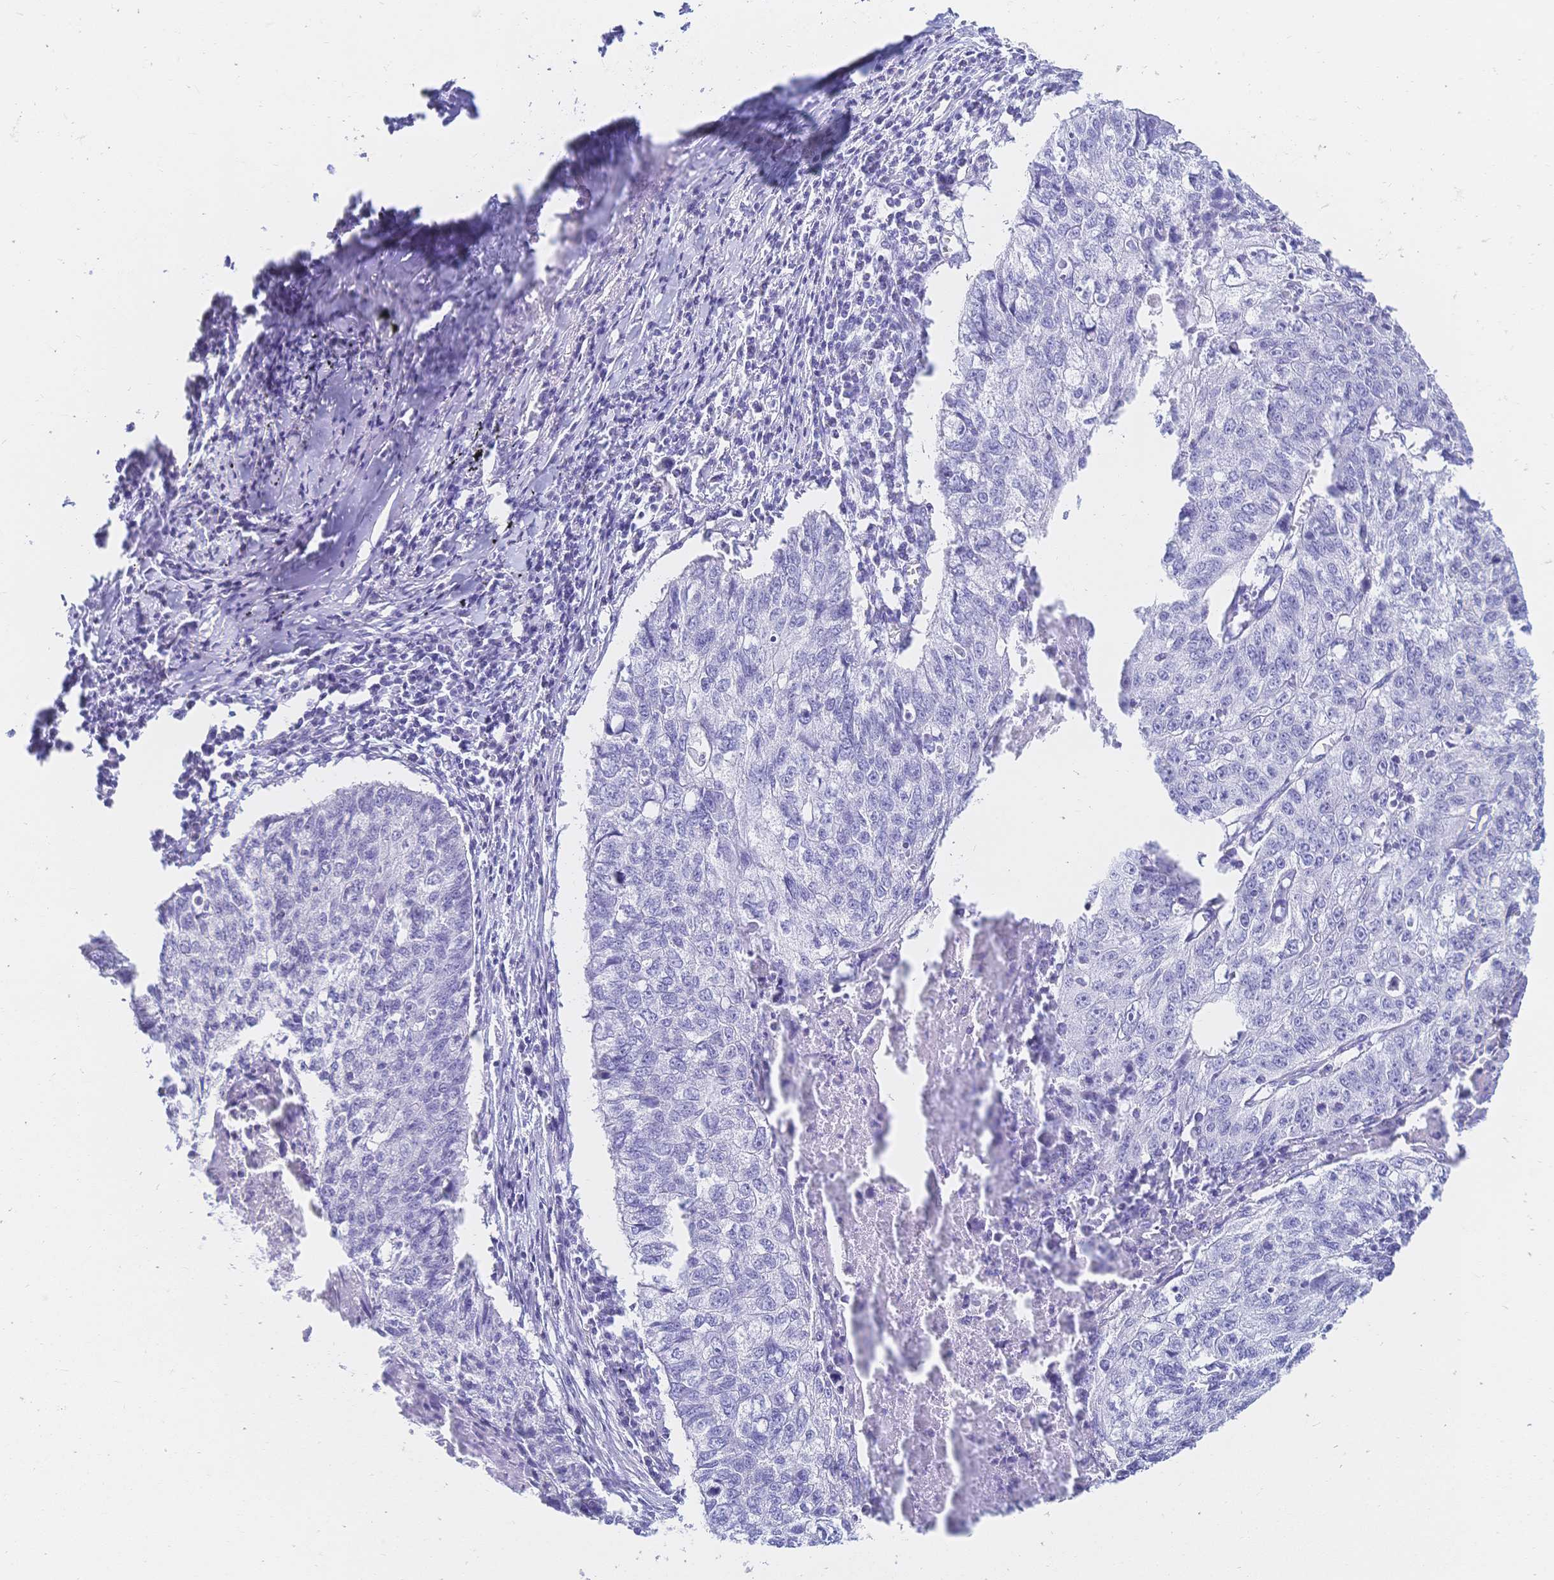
{"staining": {"intensity": "negative", "quantity": "none", "location": "none"}, "tissue": "lung cancer", "cell_type": "Tumor cells", "image_type": "cancer", "snomed": [{"axis": "morphology", "description": "Normal morphology"}, {"axis": "morphology", "description": "Aneuploidy"}, {"axis": "morphology", "description": "Squamous cell carcinoma, NOS"}, {"axis": "topography", "description": "Lymph node"}, {"axis": "topography", "description": "Lung"}], "caption": "IHC micrograph of lung cancer (aneuploidy) stained for a protein (brown), which reveals no staining in tumor cells.", "gene": "MEP1B", "patient": {"sex": "female", "age": 76}}